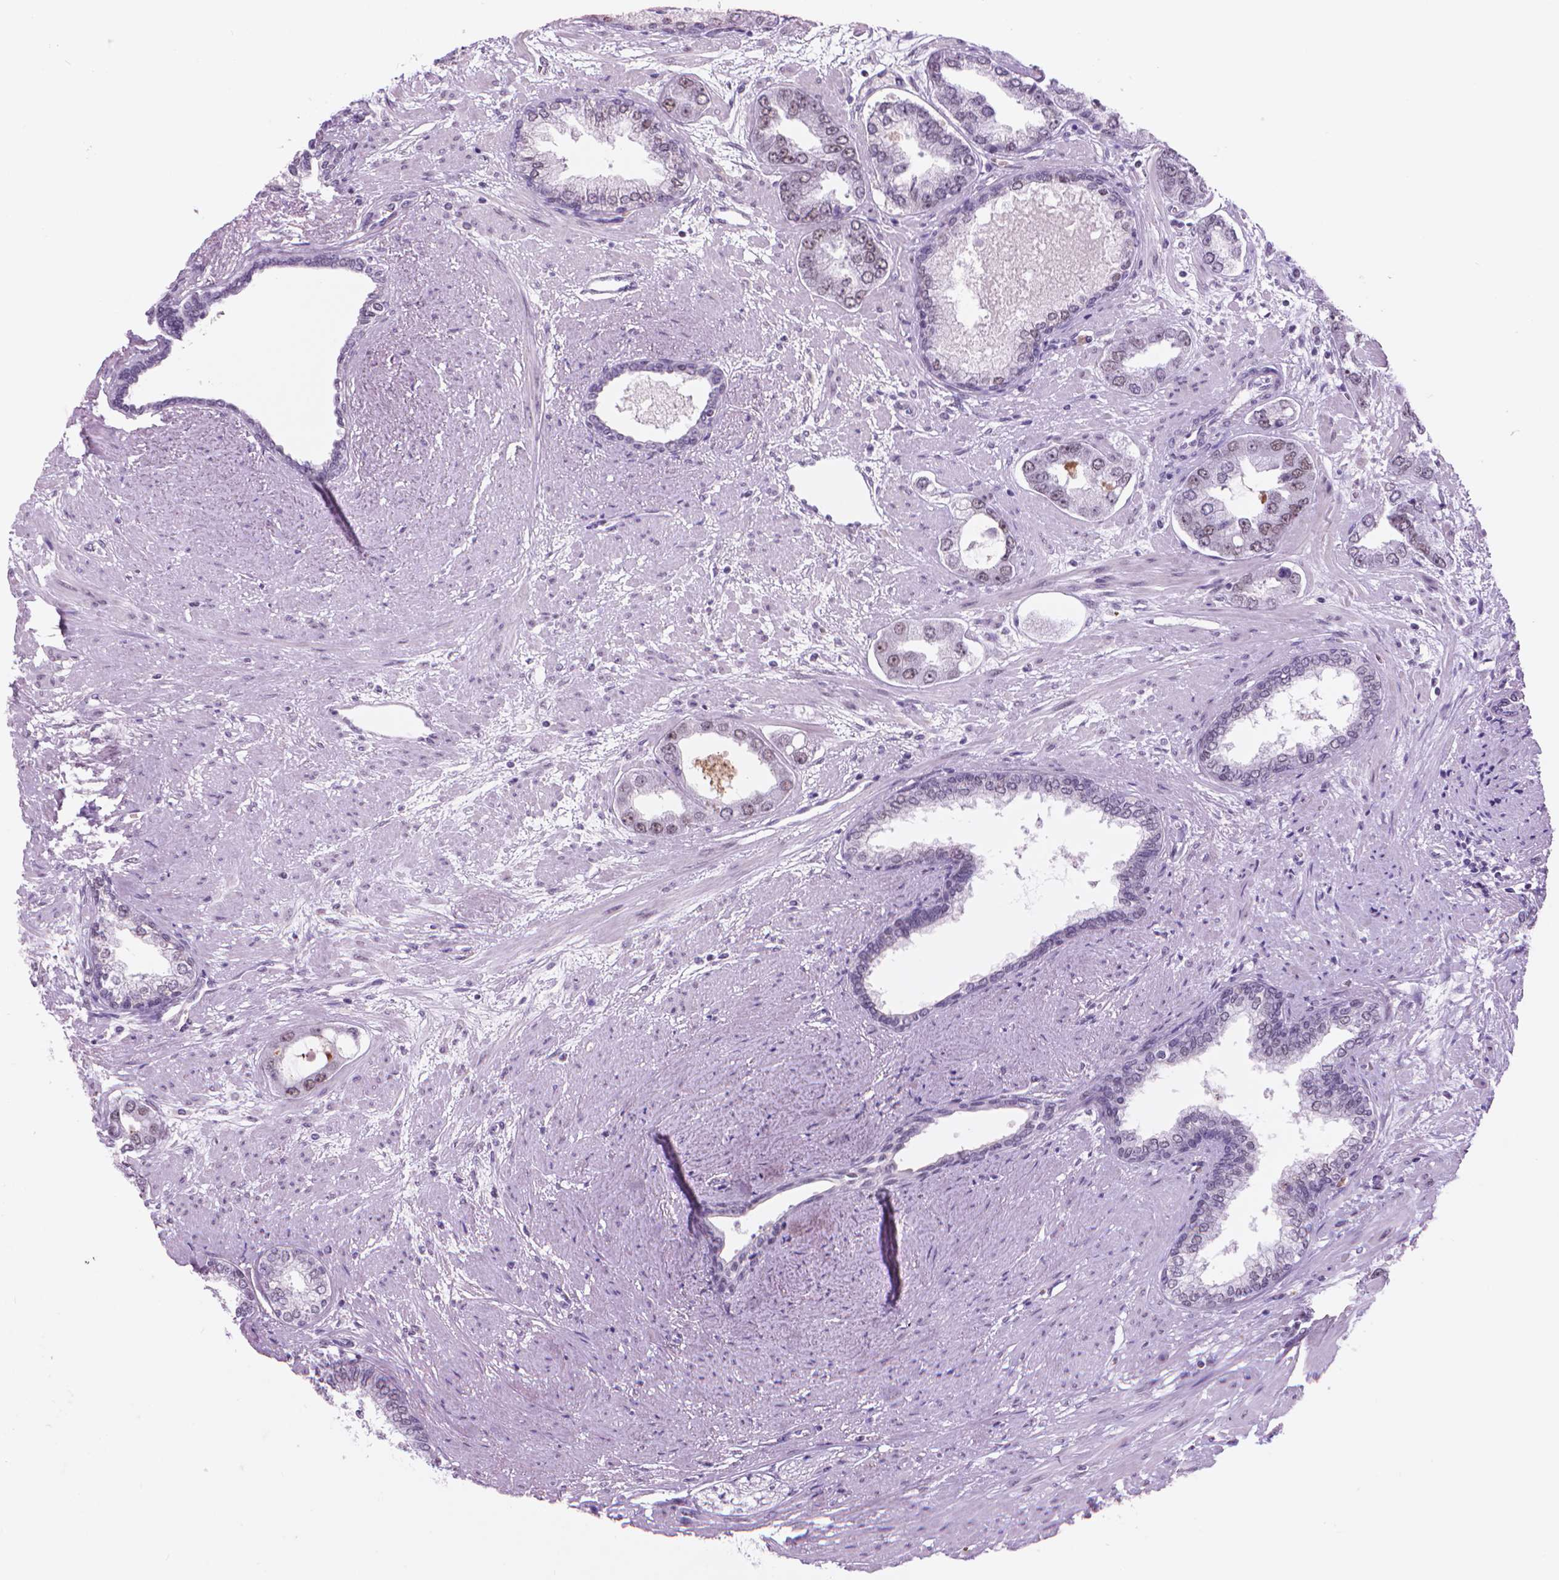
{"staining": {"intensity": "moderate", "quantity": "25%-75%", "location": "nuclear"}, "tissue": "prostate cancer", "cell_type": "Tumor cells", "image_type": "cancer", "snomed": [{"axis": "morphology", "description": "Adenocarcinoma, Low grade"}, {"axis": "topography", "description": "Prostate"}], "caption": "Prostate cancer tissue demonstrates moderate nuclear expression in approximately 25%-75% of tumor cells", "gene": "POLR3D", "patient": {"sex": "male", "age": 60}}